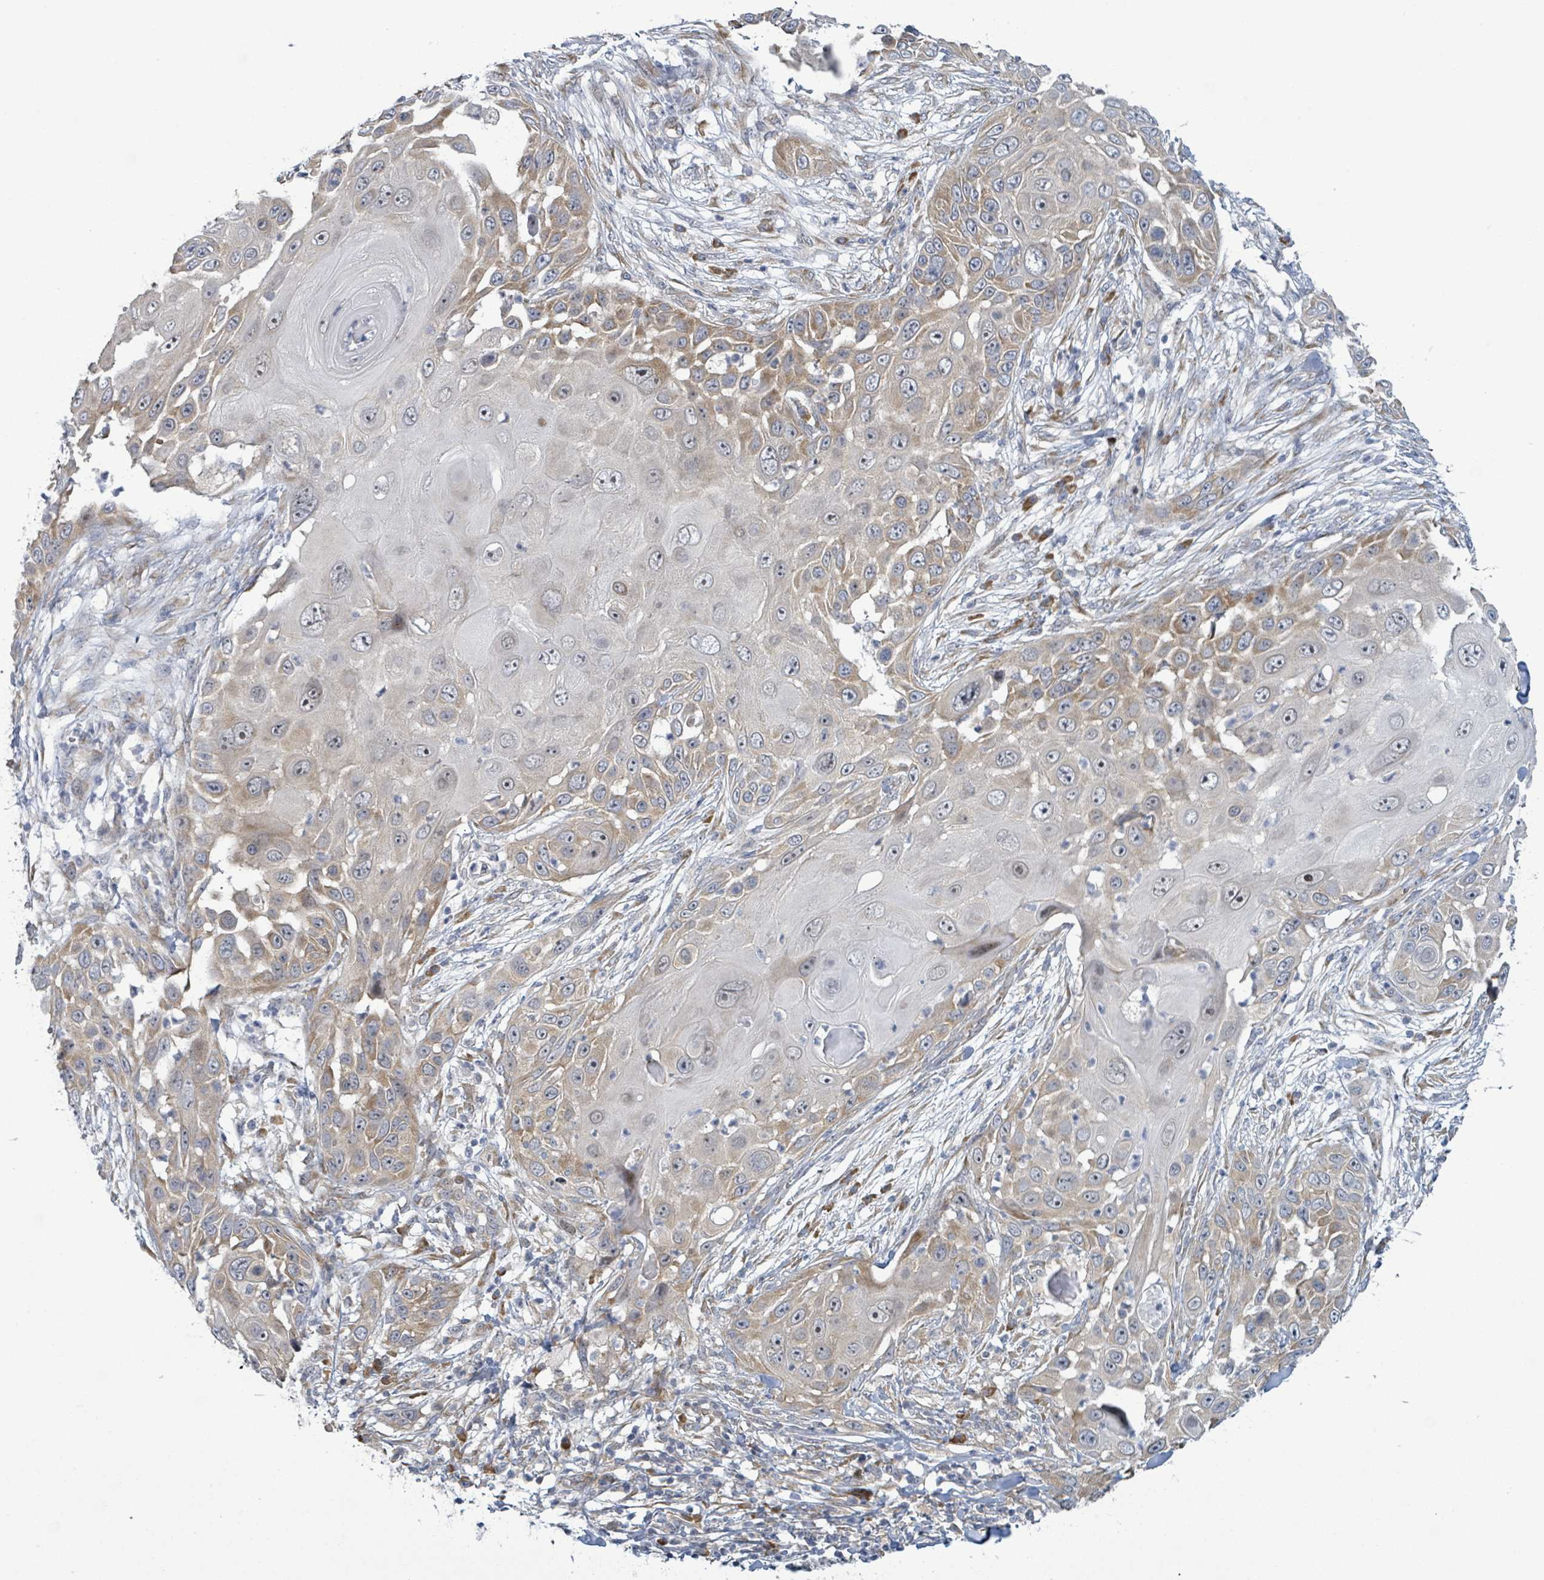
{"staining": {"intensity": "moderate", "quantity": "25%-75%", "location": "cytoplasmic/membranous"}, "tissue": "skin cancer", "cell_type": "Tumor cells", "image_type": "cancer", "snomed": [{"axis": "morphology", "description": "Squamous cell carcinoma, NOS"}, {"axis": "topography", "description": "Skin"}], "caption": "A medium amount of moderate cytoplasmic/membranous expression is identified in approximately 25%-75% of tumor cells in squamous cell carcinoma (skin) tissue. (DAB IHC with brightfield microscopy, high magnification).", "gene": "RPL32", "patient": {"sex": "female", "age": 44}}